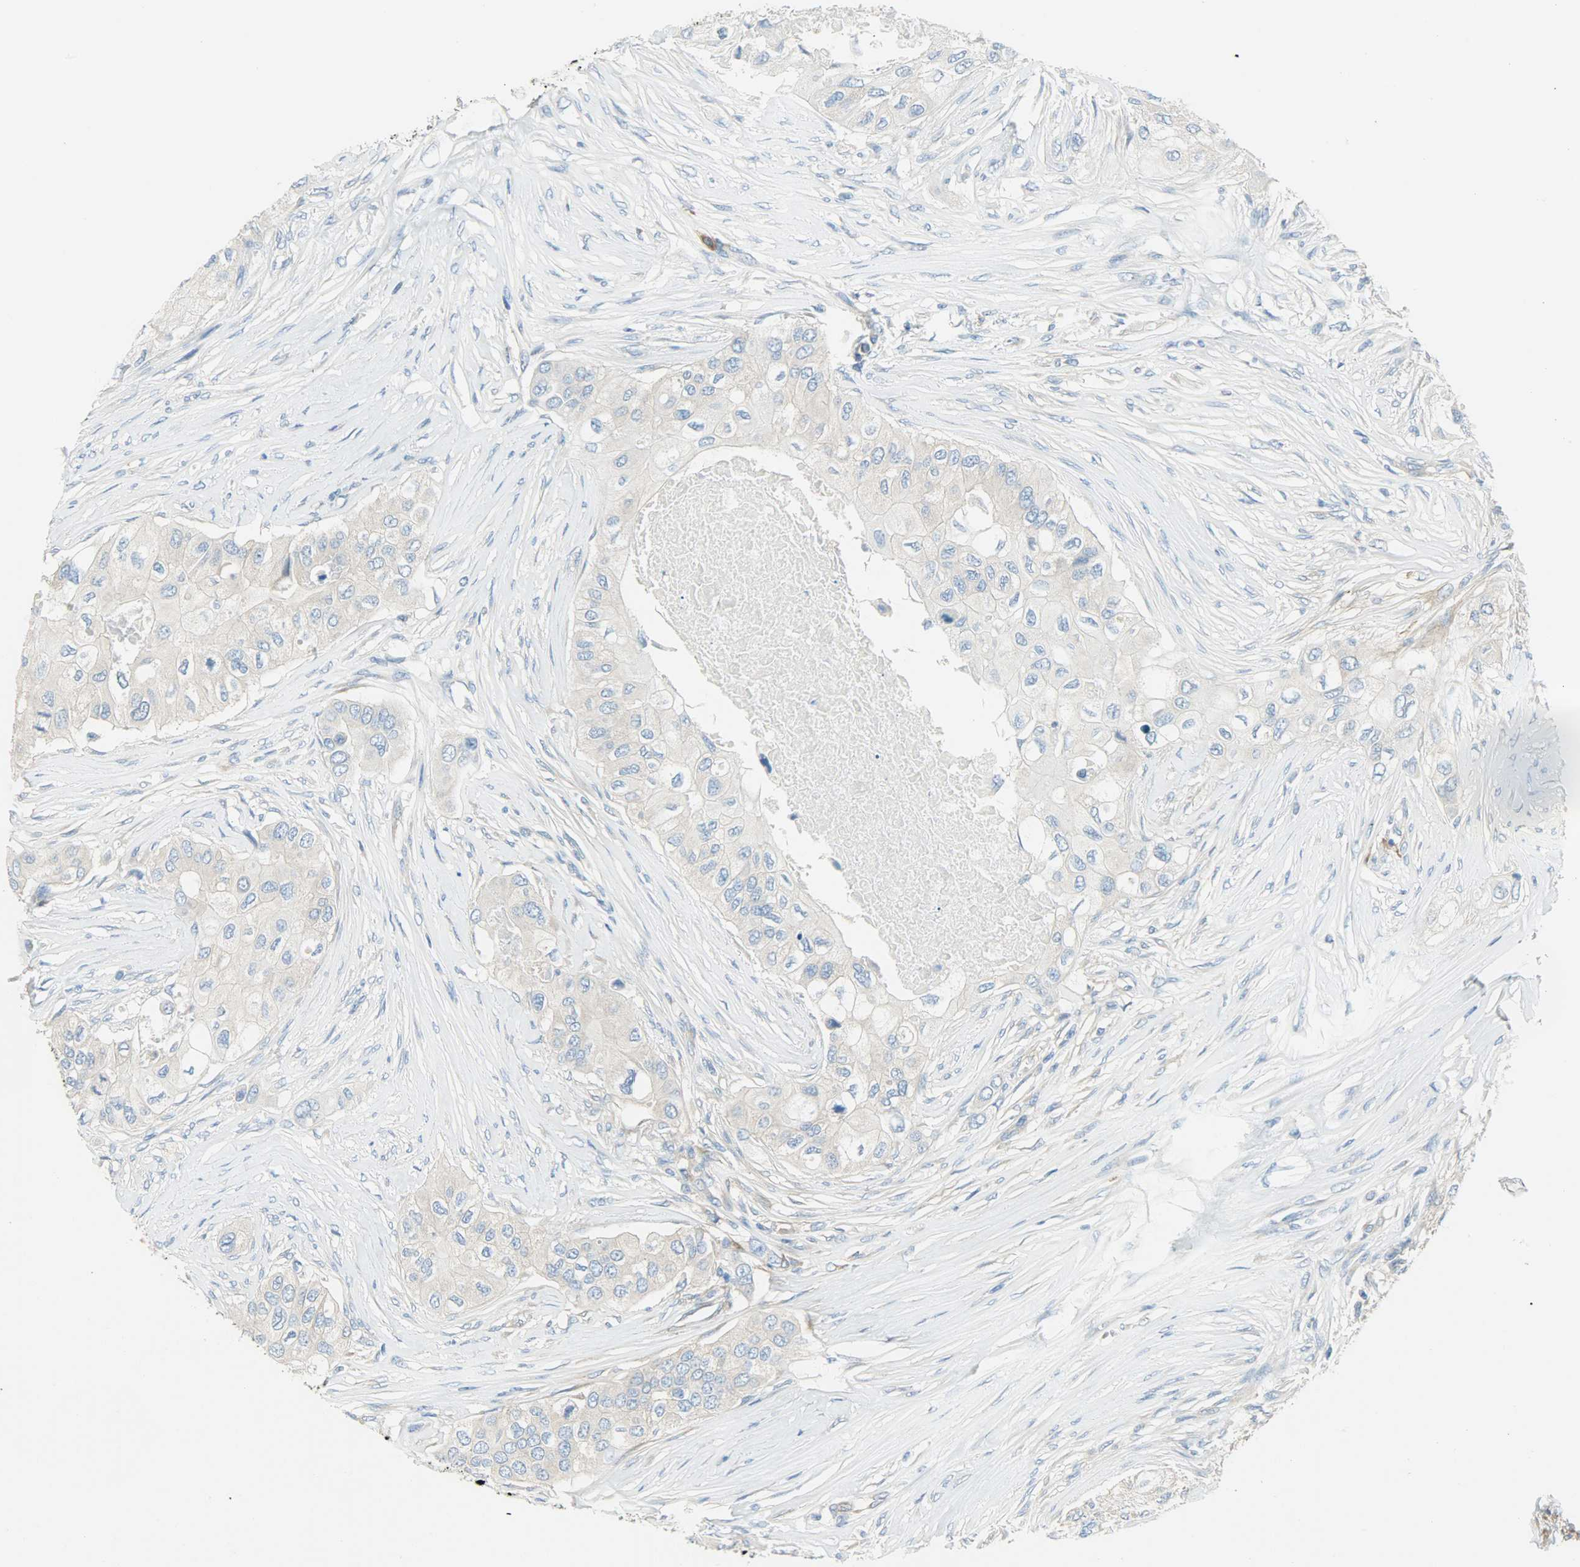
{"staining": {"intensity": "negative", "quantity": "none", "location": "none"}, "tissue": "breast cancer", "cell_type": "Tumor cells", "image_type": "cancer", "snomed": [{"axis": "morphology", "description": "Normal tissue, NOS"}, {"axis": "morphology", "description": "Duct carcinoma"}, {"axis": "topography", "description": "Breast"}], "caption": "Breast cancer (invasive ductal carcinoma) stained for a protein using immunohistochemistry (IHC) displays no expression tumor cells.", "gene": "WARS1", "patient": {"sex": "female", "age": 49}}